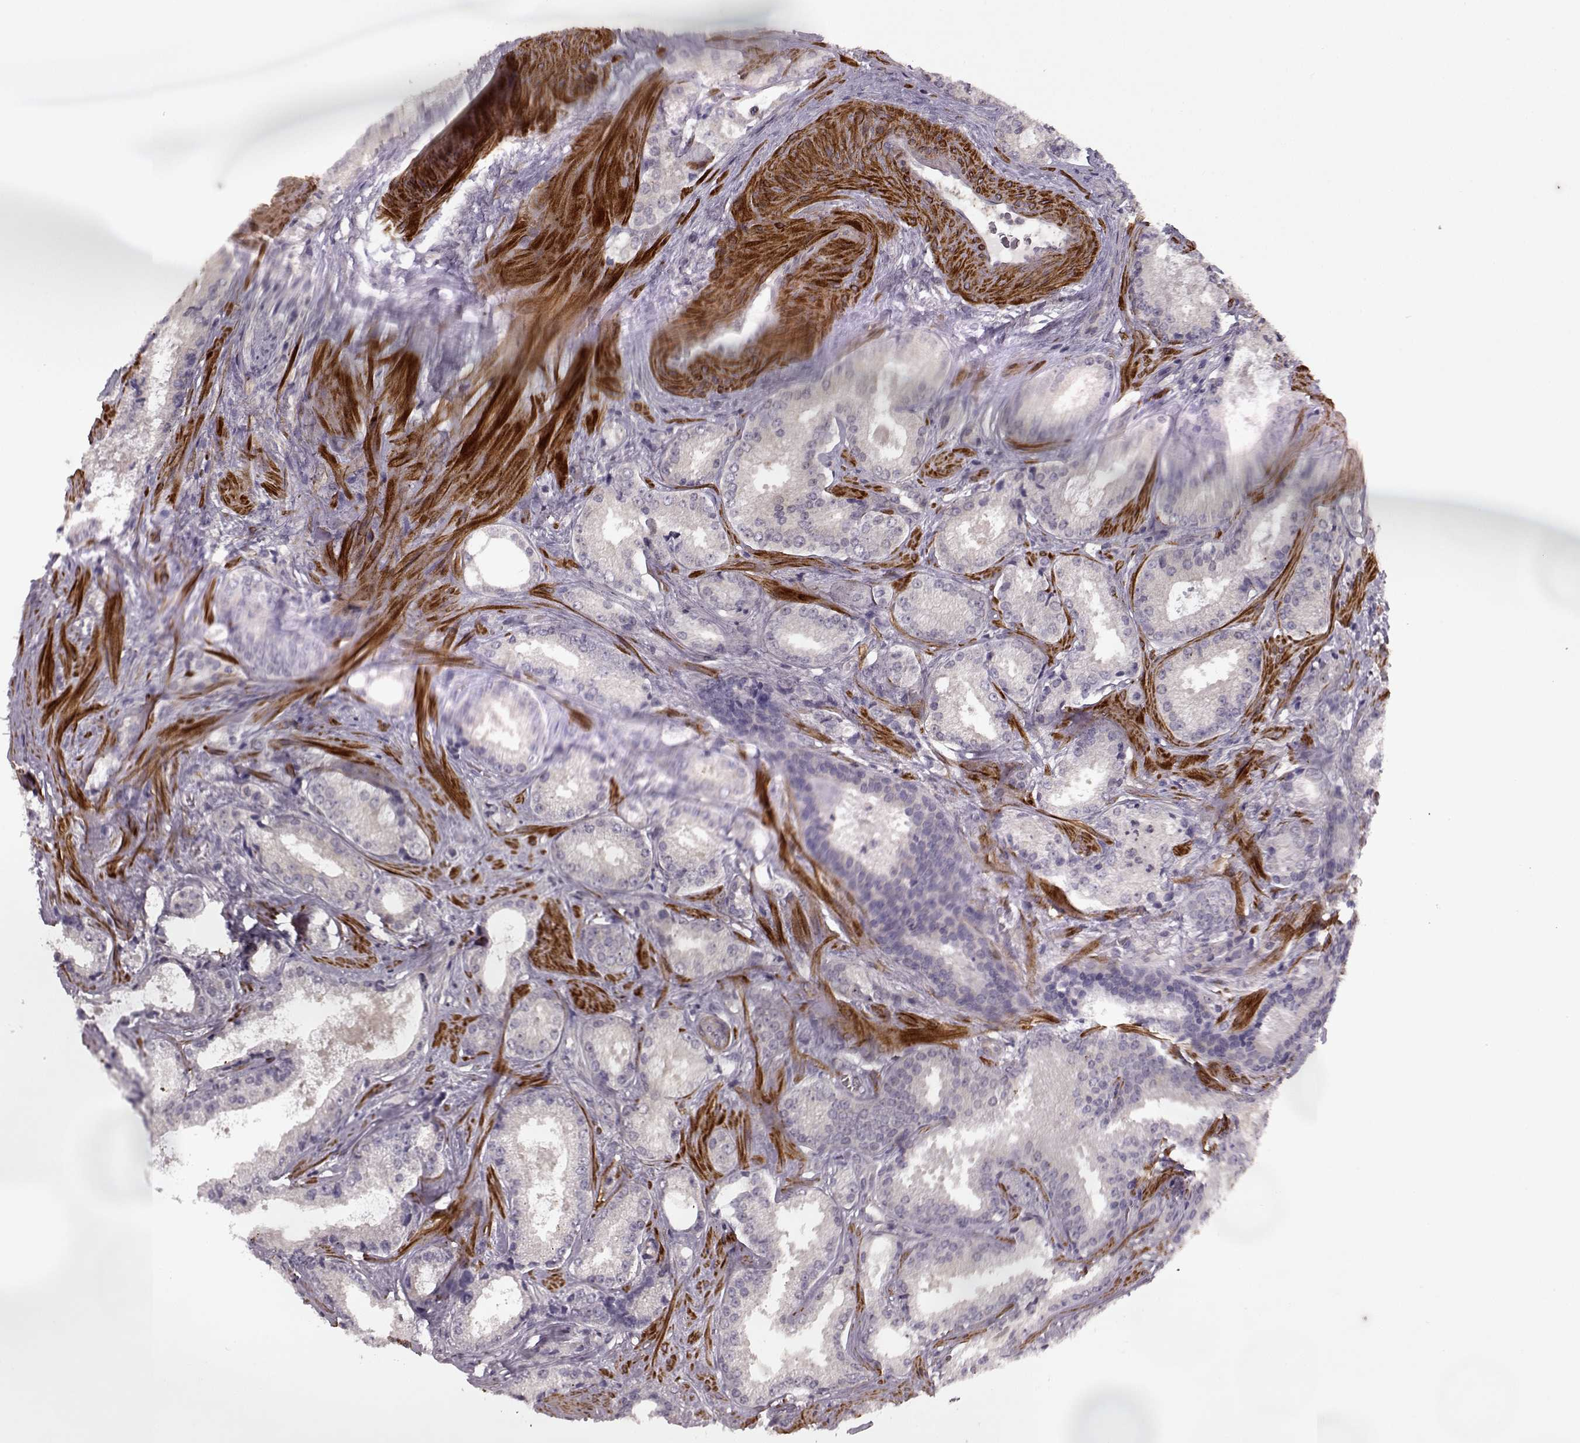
{"staining": {"intensity": "negative", "quantity": "none", "location": "none"}, "tissue": "prostate cancer", "cell_type": "Tumor cells", "image_type": "cancer", "snomed": [{"axis": "morphology", "description": "Adenocarcinoma, Low grade"}, {"axis": "topography", "description": "Prostate"}], "caption": "Tumor cells show no significant protein positivity in prostate adenocarcinoma (low-grade).", "gene": "SLAIN2", "patient": {"sex": "male", "age": 56}}